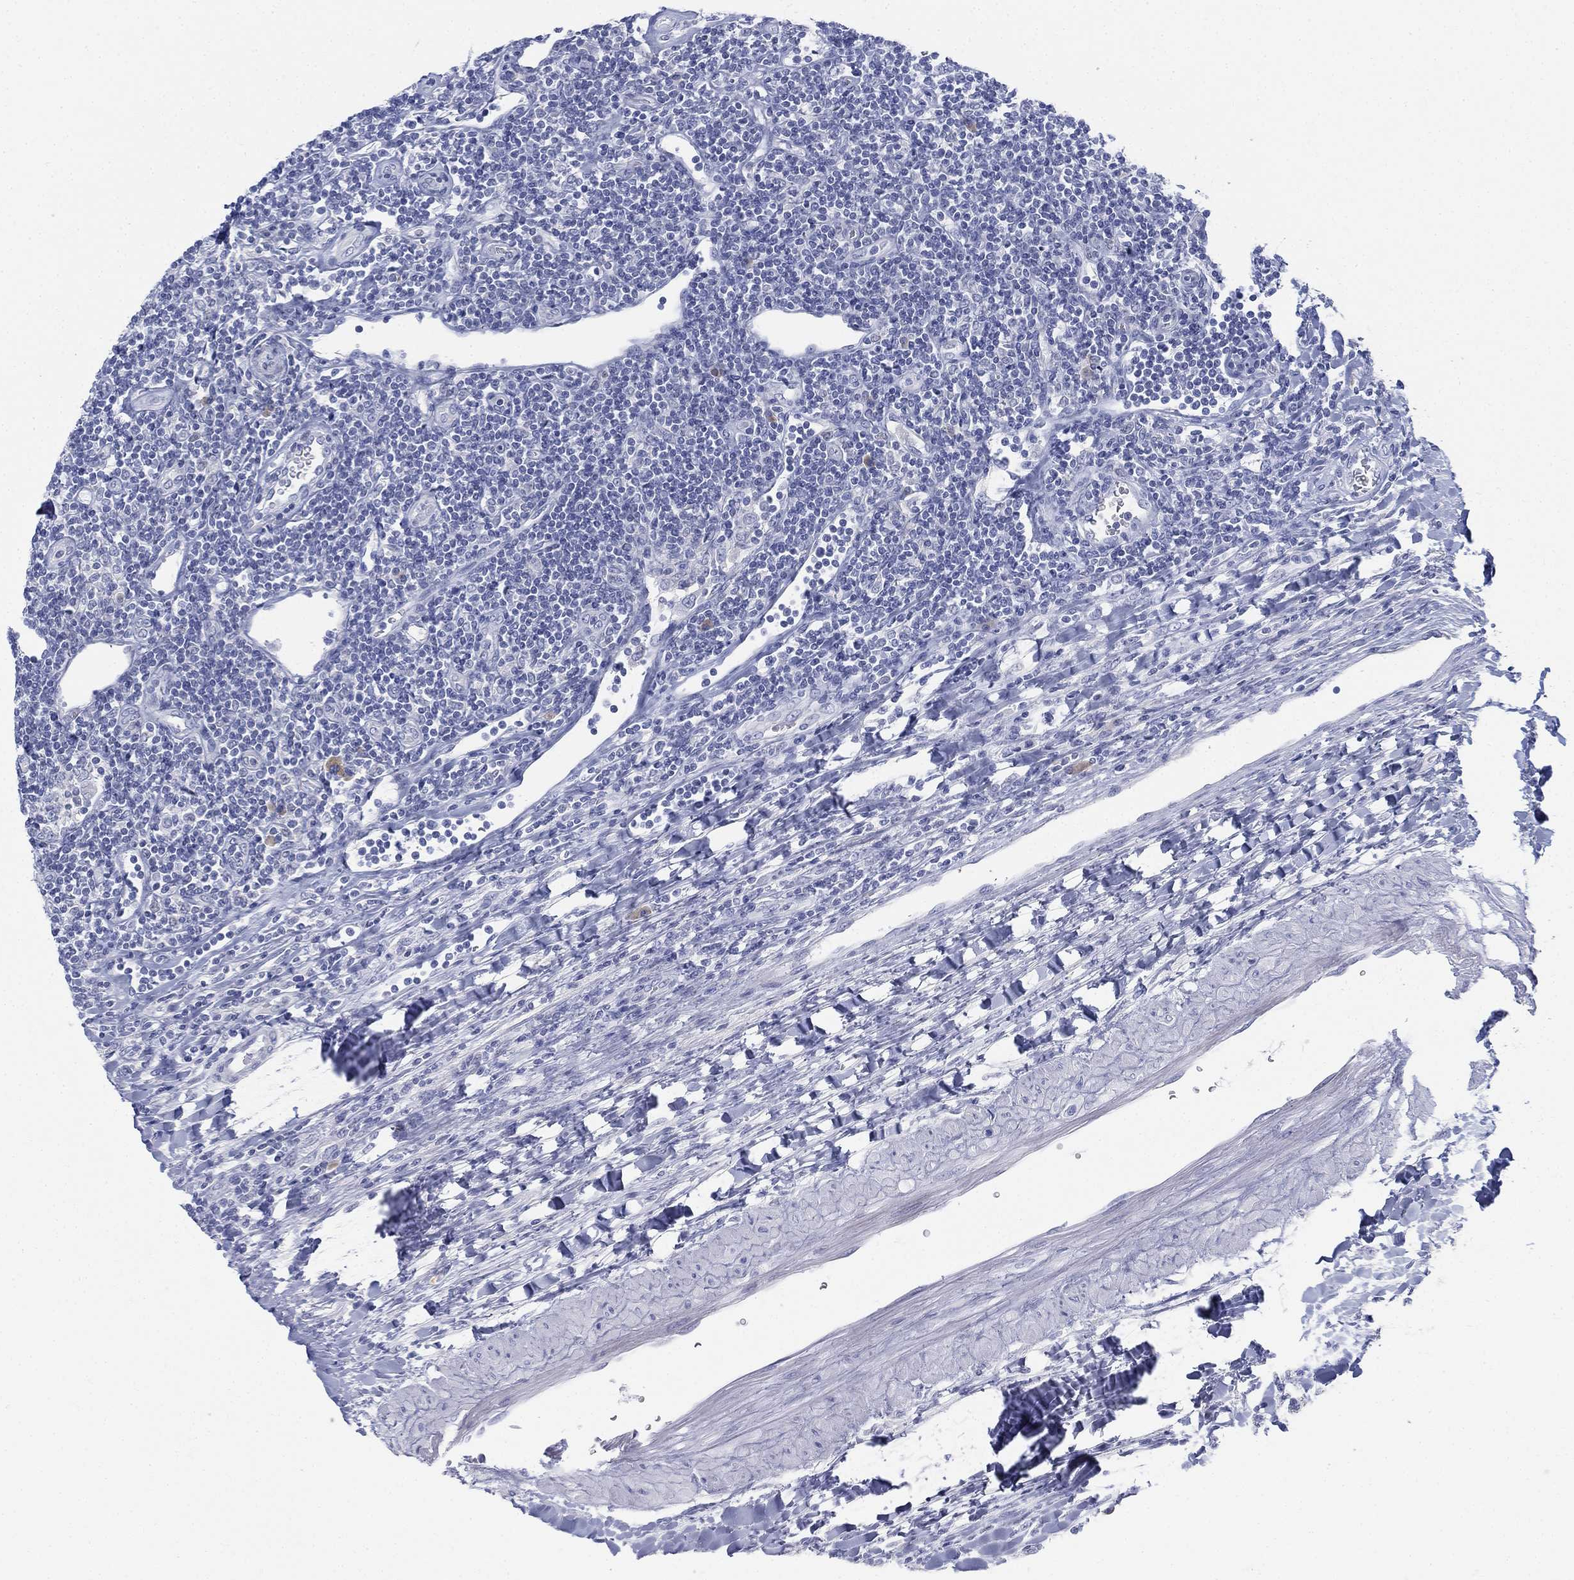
{"staining": {"intensity": "negative", "quantity": "none", "location": "none"}, "tissue": "lymphoma", "cell_type": "Tumor cells", "image_type": "cancer", "snomed": [{"axis": "morphology", "description": "Hodgkin's disease, NOS"}, {"axis": "topography", "description": "Lymph node"}], "caption": "A high-resolution histopathology image shows immunohistochemistry staining of lymphoma, which shows no significant expression in tumor cells.", "gene": "GCNA", "patient": {"sex": "male", "age": 40}}